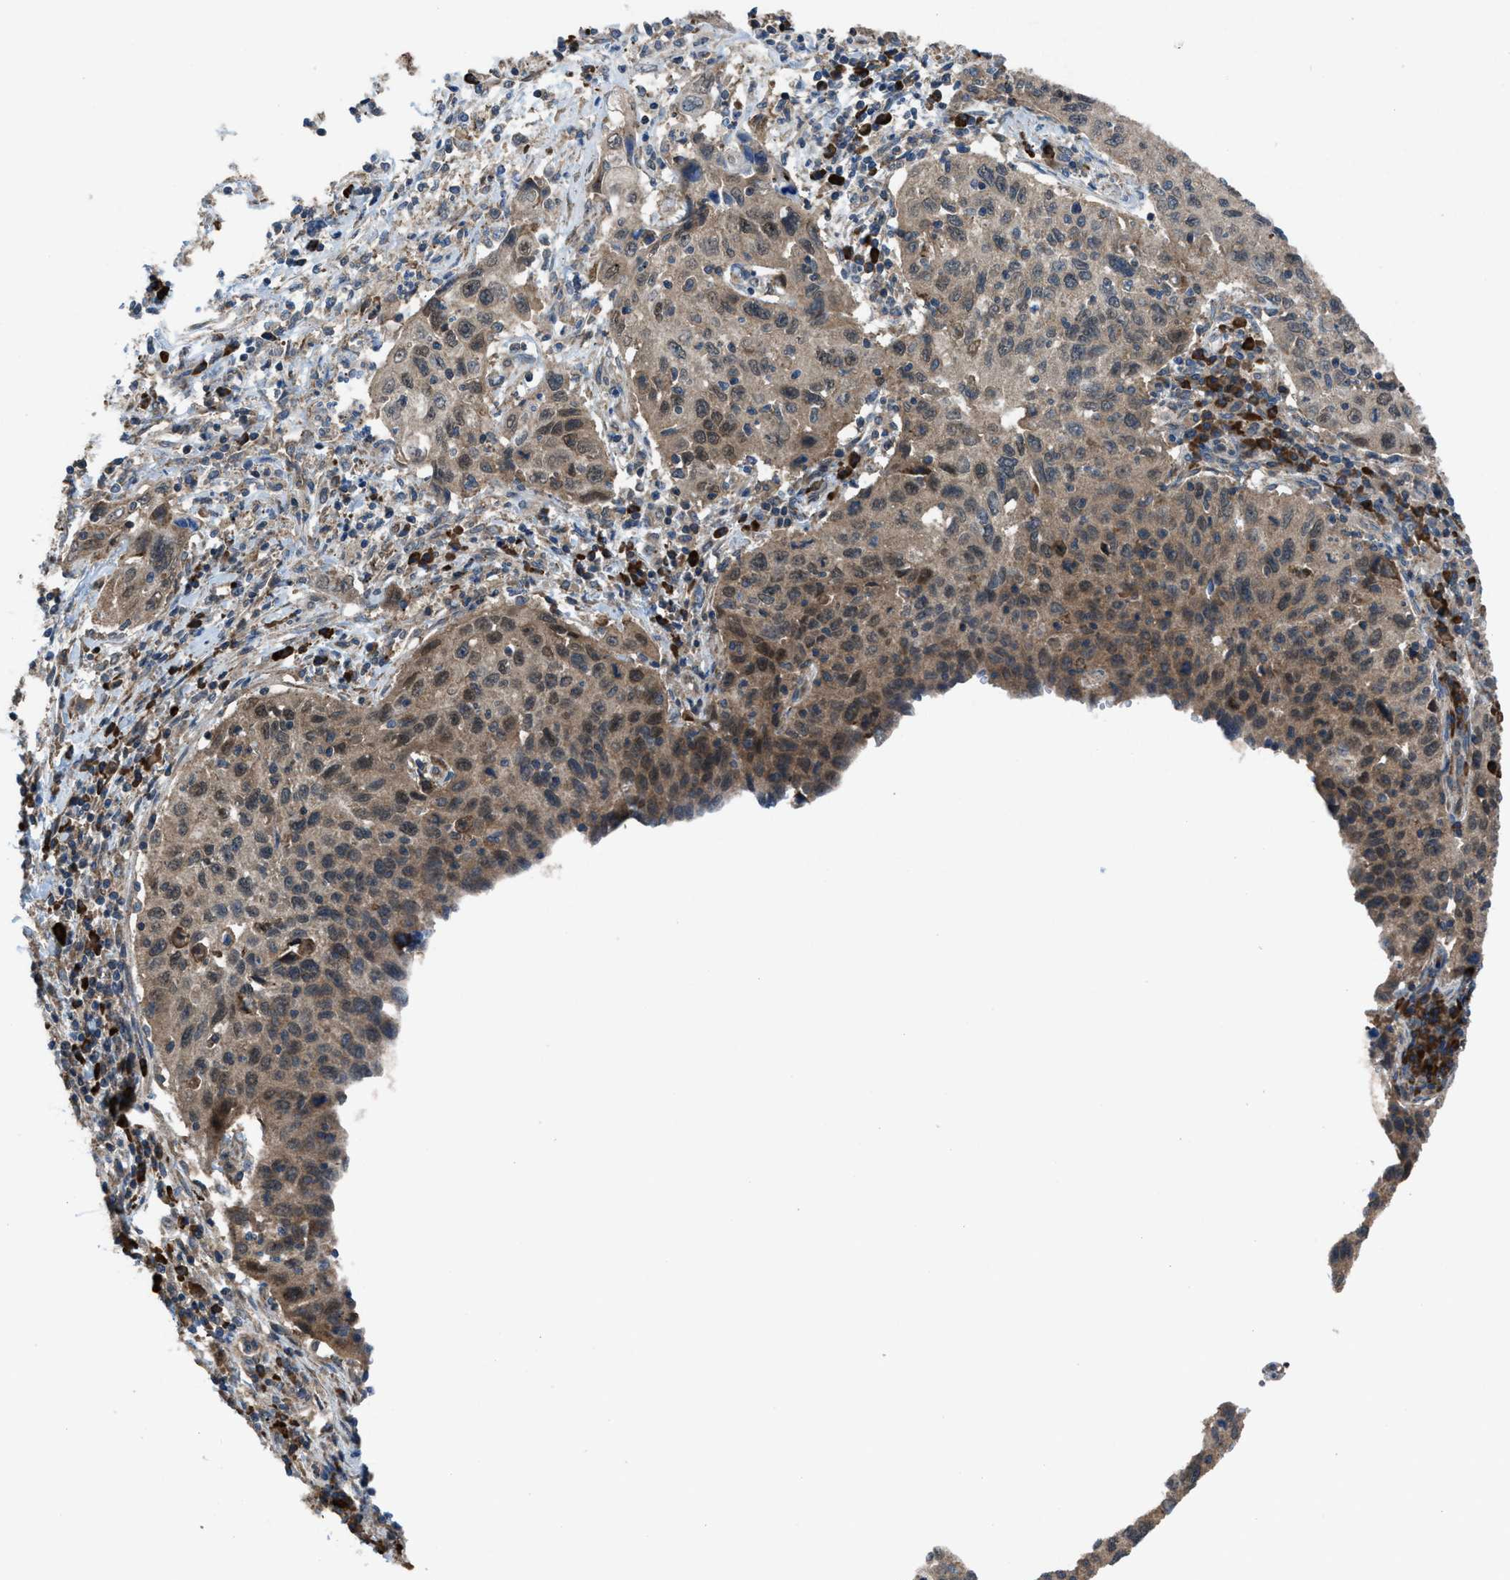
{"staining": {"intensity": "moderate", "quantity": ">75%", "location": "cytoplasmic/membranous,nuclear"}, "tissue": "cervical cancer", "cell_type": "Tumor cells", "image_type": "cancer", "snomed": [{"axis": "morphology", "description": "Squamous cell carcinoma, NOS"}, {"axis": "topography", "description": "Cervix"}], "caption": "Immunohistochemical staining of human cervical squamous cell carcinoma reveals moderate cytoplasmic/membranous and nuclear protein positivity in about >75% of tumor cells.", "gene": "PLAA", "patient": {"sex": "female", "age": 53}}